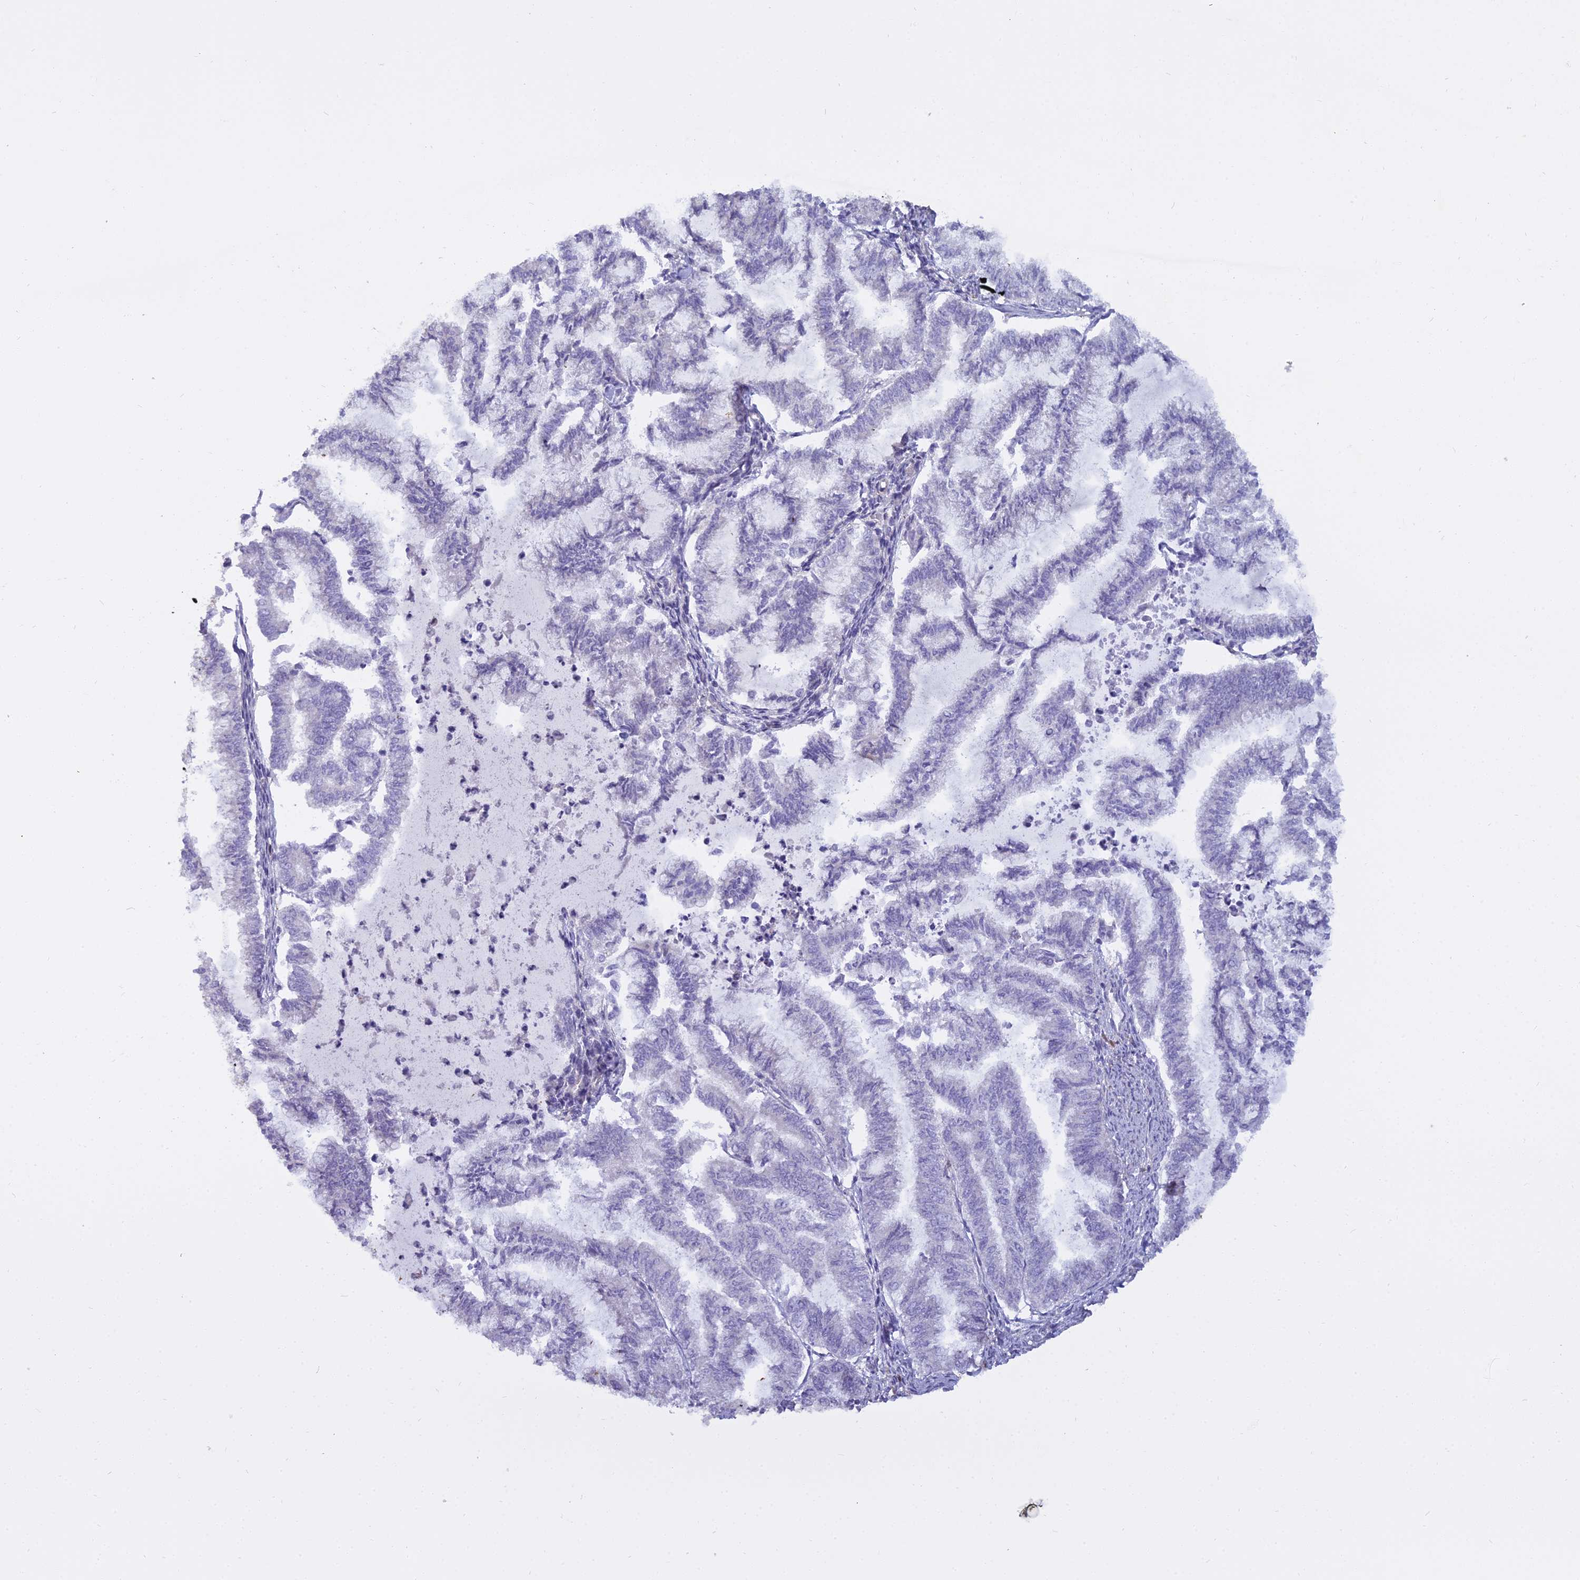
{"staining": {"intensity": "negative", "quantity": "none", "location": "none"}, "tissue": "endometrial cancer", "cell_type": "Tumor cells", "image_type": "cancer", "snomed": [{"axis": "morphology", "description": "Adenocarcinoma, NOS"}, {"axis": "topography", "description": "Endometrium"}], "caption": "High magnification brightfield microscopy of endometrial cancer (adenocarcinoma) stained with DAB (brown) and counterstained with hematoxylin (blue): tumor cells show no significant positivity.", "gene": "BLNK", "patient": {"sex": "female", "age": 79}}